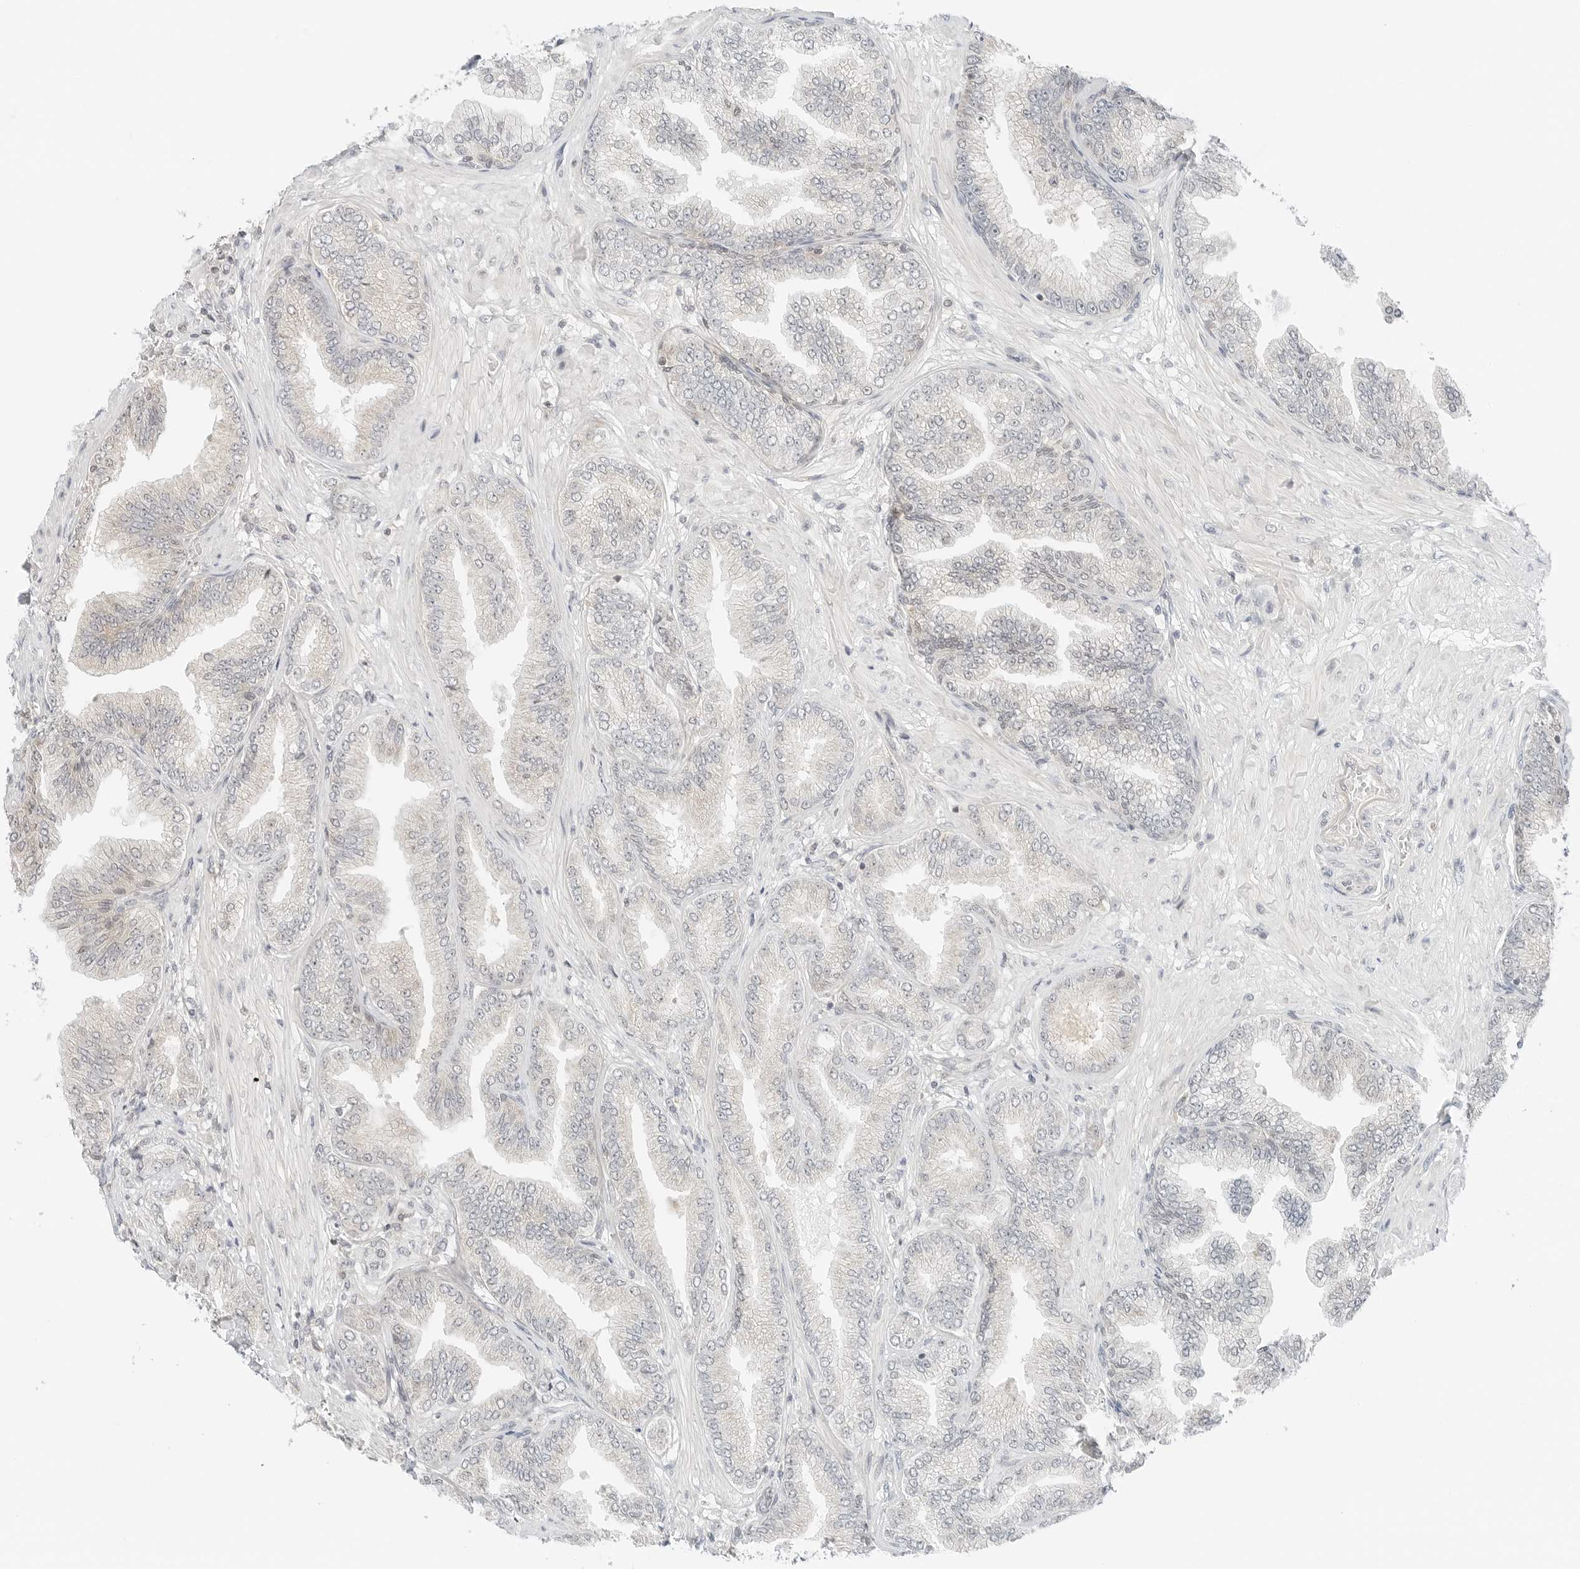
{"staining": {"intensity": "negative", "quantity": "none", "location": "none"}, "tissue": "prostate cancer", "cell_type": "Tumor cells", "image_type": "cancer", "snomed": [{"axis": "morphology", "description": "Adenocarcinoma, Low grade"}, {"axis": "topography", "description": "Prostate"}], "caption": "Tumor cells are negative for brown protein staining in prostate adenocarcinoma (low-grade).", "gene": "IQCC", "patient": {"sex": "male", "age": 63}}